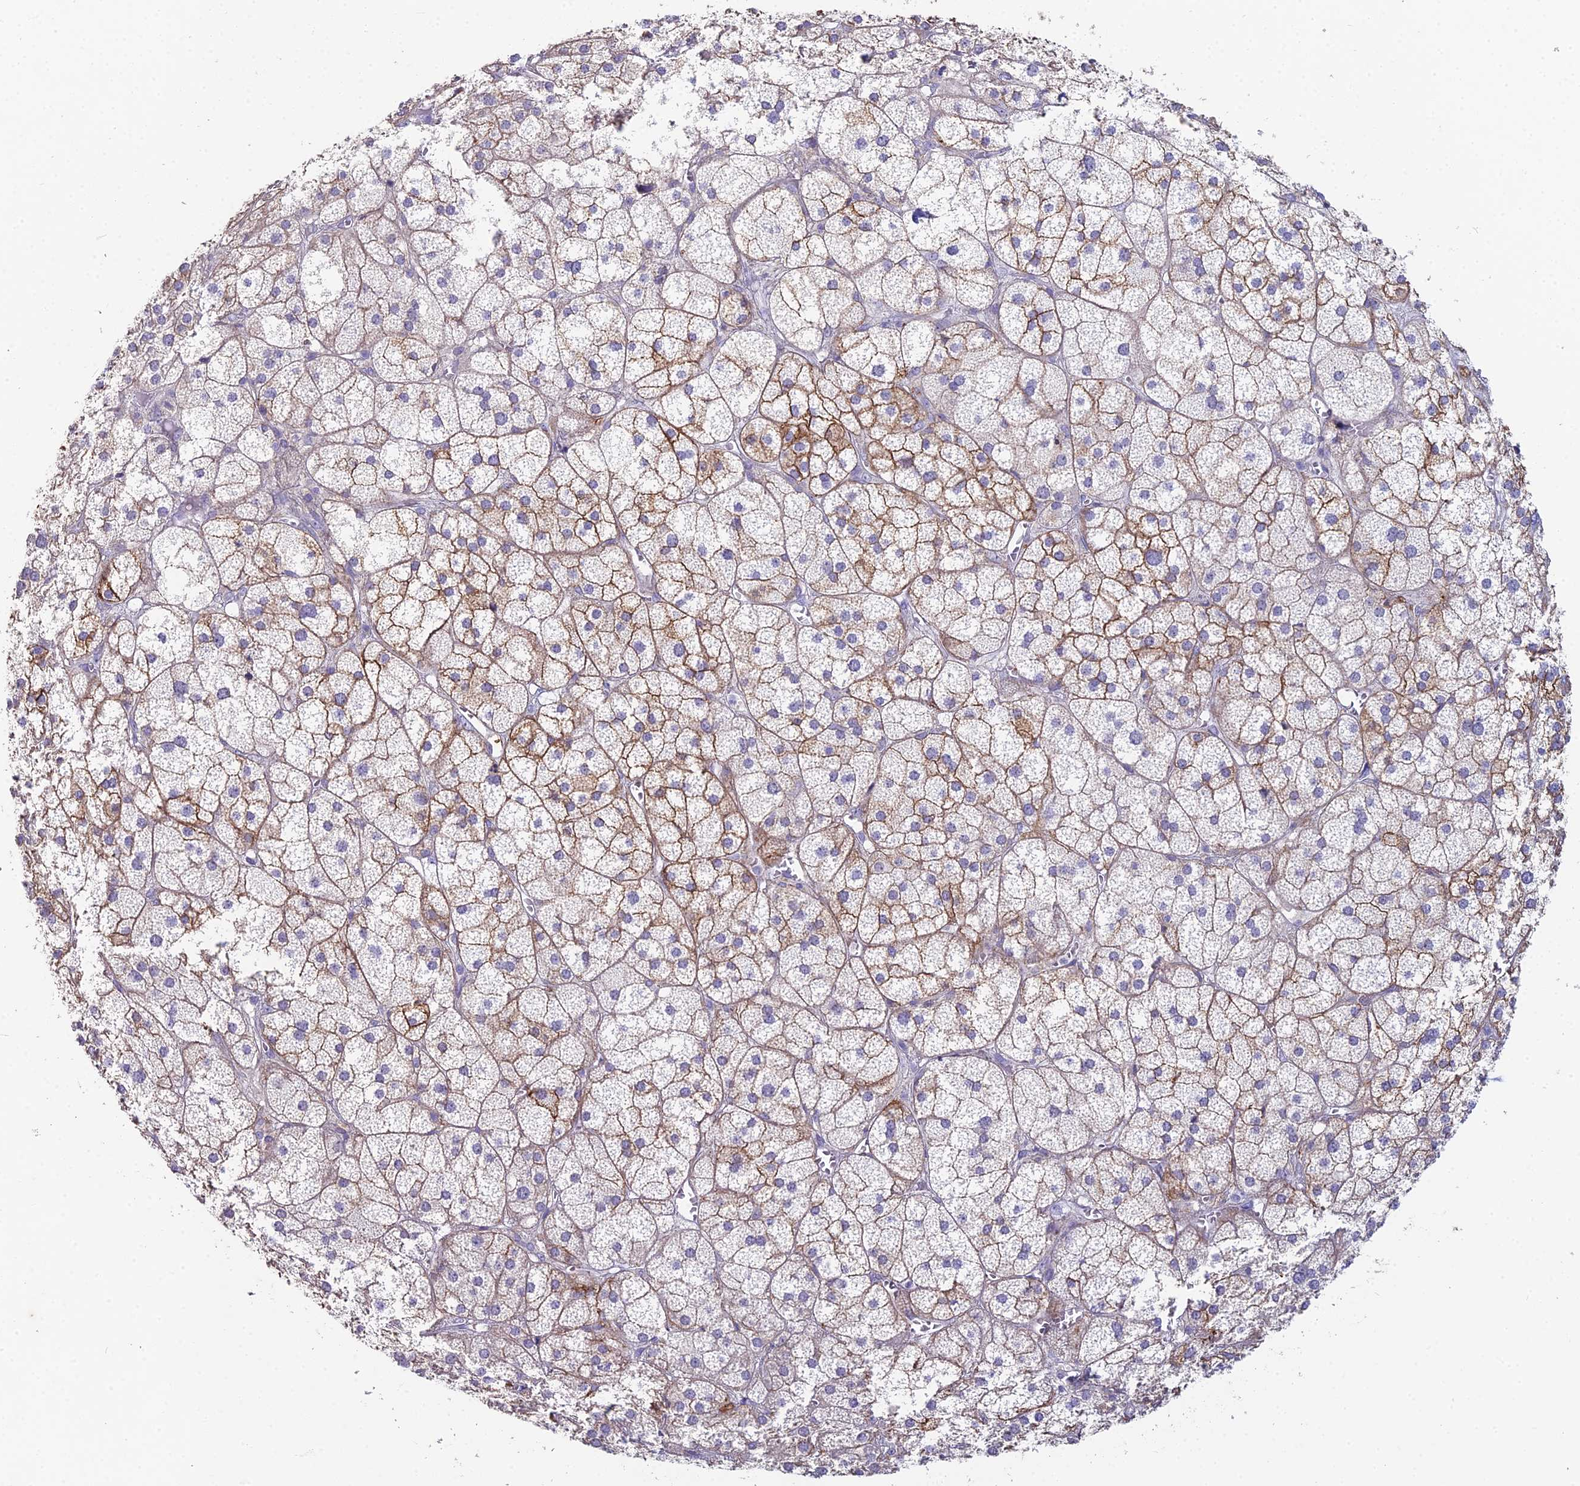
{"staining": {"intensity": "moderate", "quantity": "25%-75%", "location": "cytoplasmic/membranous"}, "tissue": "adrenal gland", "cell_type": "Glandular cells", "image_type": "normal", "snomed": [{"axis": "morphology", "description": "Normal tissue, NOS"}, {"axis": "topography", "description": "Adrenal gland"}], "caption": "A brown stain labels moderate cytoplasmic/membranous expression of a protein in glandular cells of normal adrenal gland. Nuclei are stained in blue.", "gene": "NCAM1", "patient": {"sex": "female", "age": 61}}